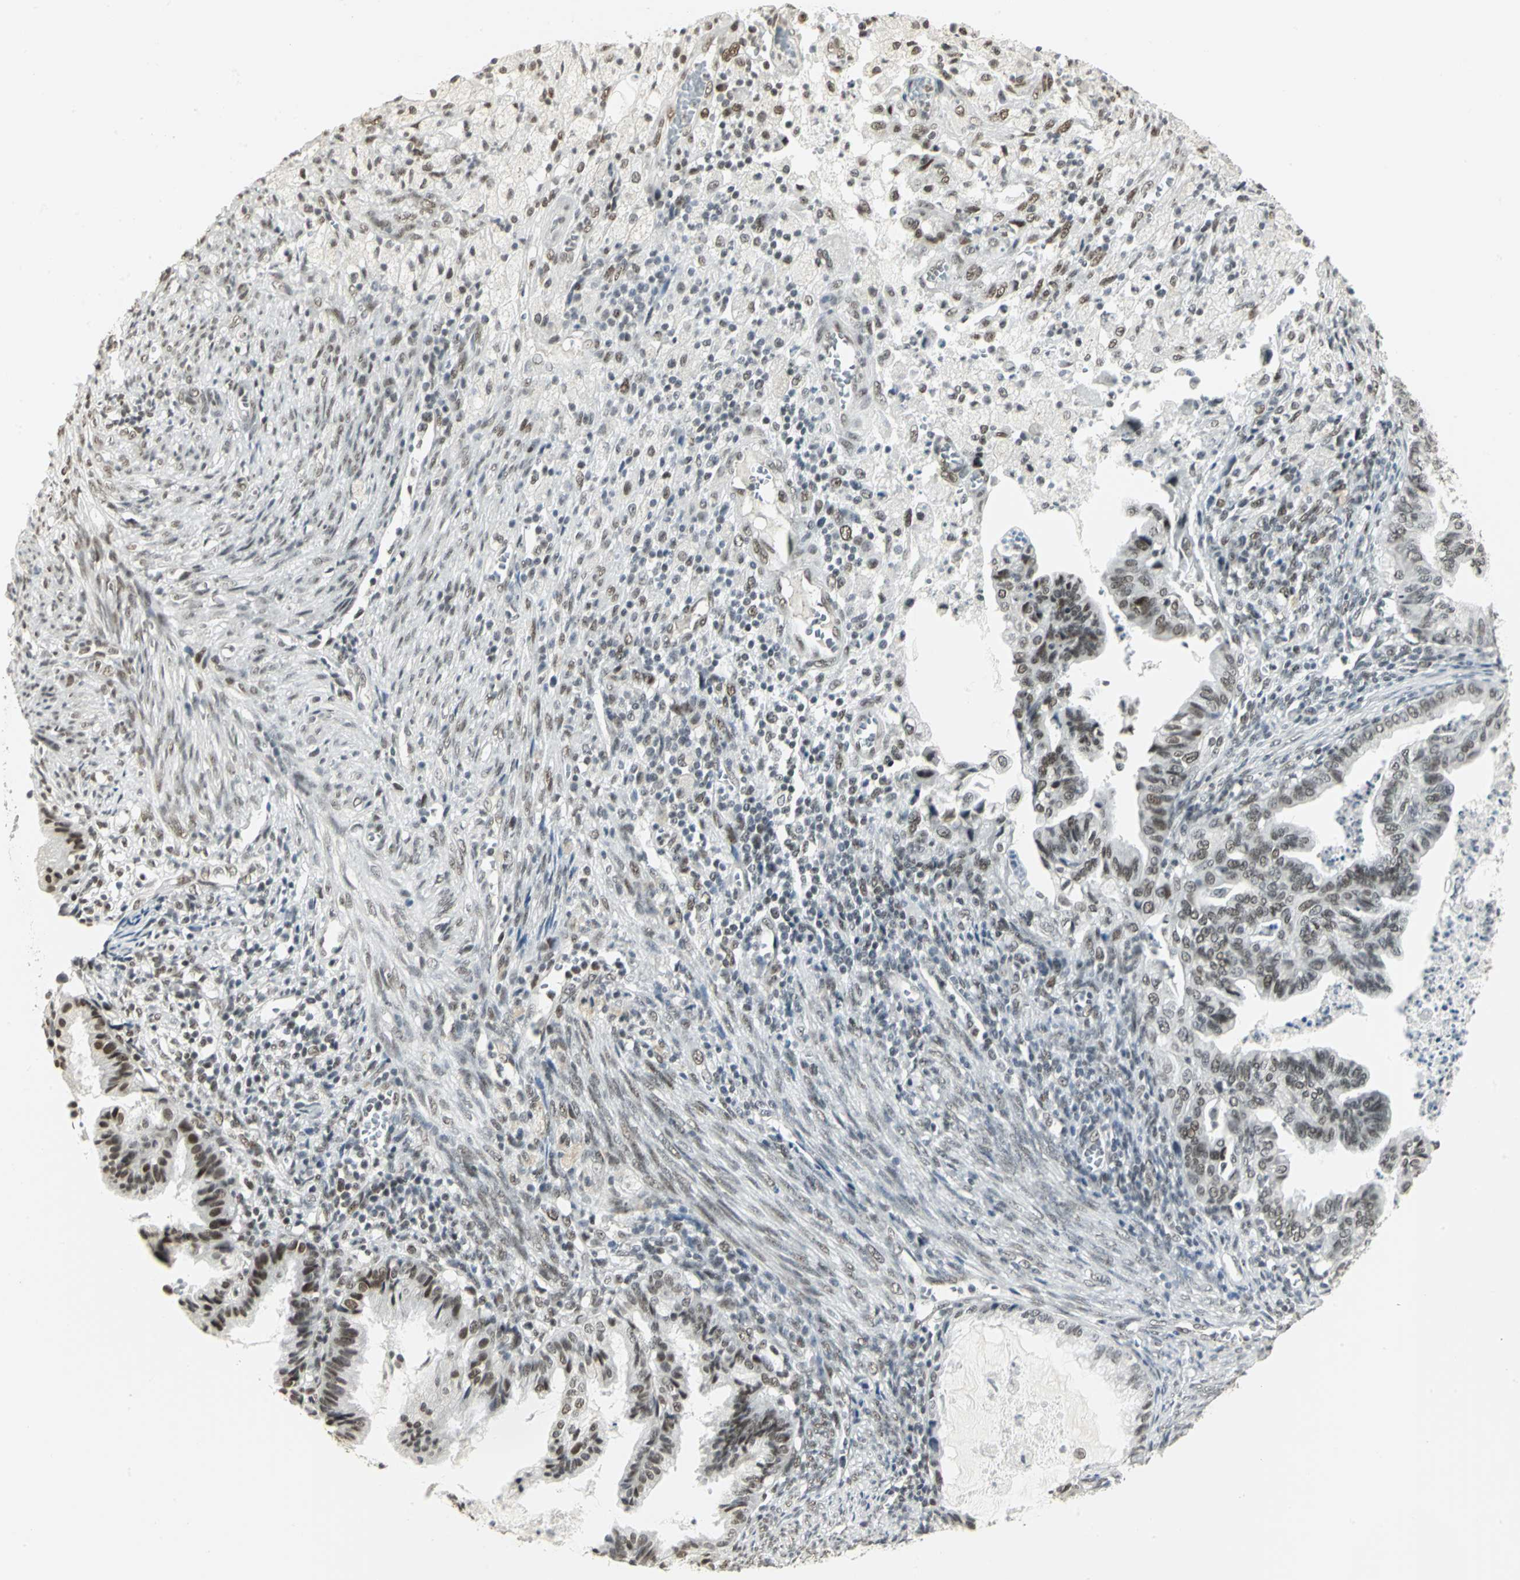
{"staining": {"intensity": "moderate", "quantity": ">75%", "location": "nuclear"}, "tissue": "cervical cancer", "cell_type": "Tumor cells", "image_type": "cancer", "snomed": [{"axis": "morphology", "description": "Normal tissue, NOS"}, {"axis": "morphology", "description": "Adenocarcinoma, NOS"}, {"axis": "topography", "description": "Cervix"}, {"axis": "topography", "description": "Endometrium"}], "caption": "DAB immunohistochemical staining of cervical adenocarcinoma displays moderate nuclear protein expression in about >75% of tumor cells.", "gene": "CBX3", "patient": {"sex": "female", "age": 86}}